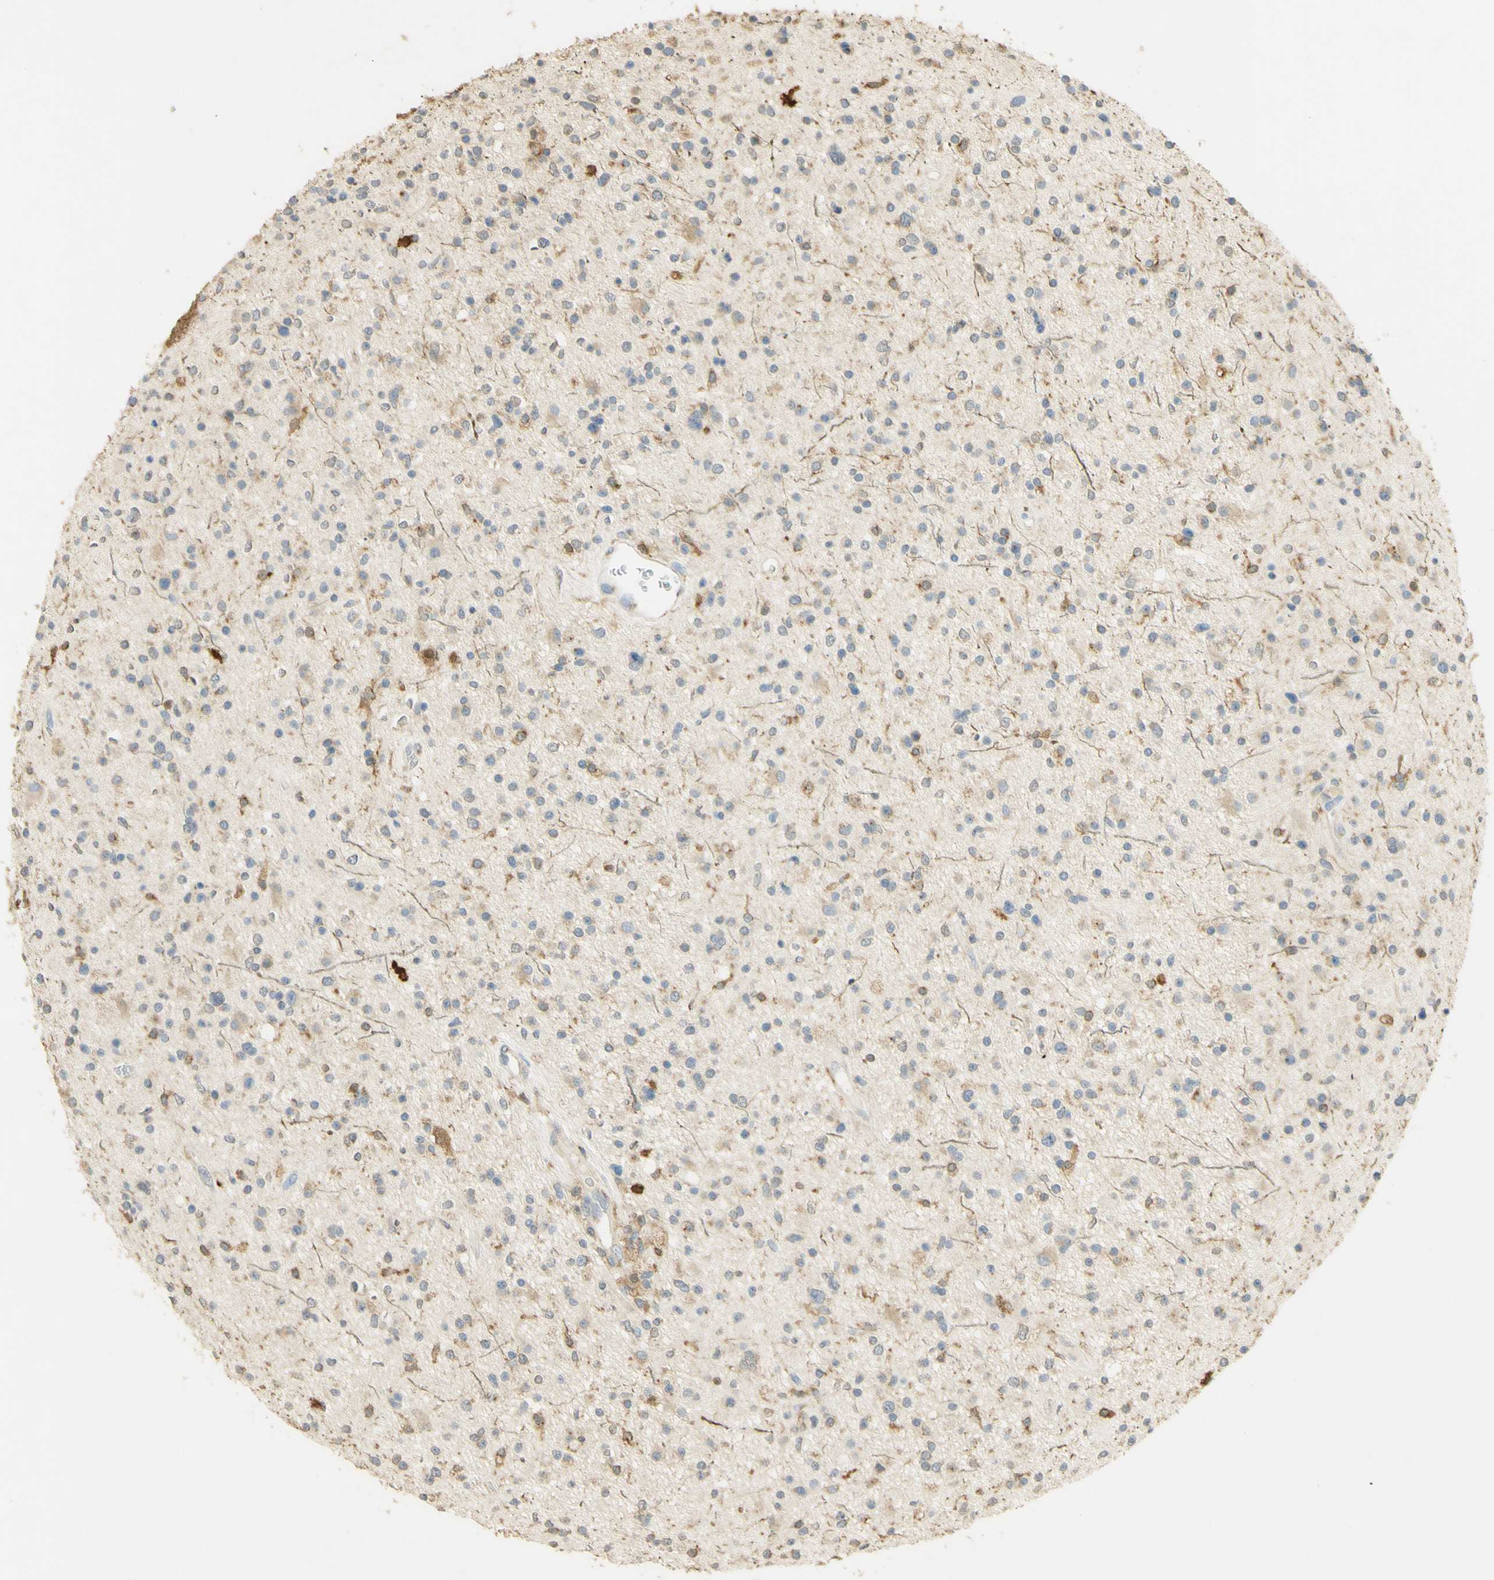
{"staining": {"intensity": "weak", "quantity": "25%-75%", "location": "cytoplasmic/membranous"}, "tissue": "glioma", "cell_type": "Tumor cells", "image_type": "cancer", "snomed": [{"axis": "morphology", "description": "Glioma, malignant, High grade"}, {"axis": "topography", "description": "Brain"}], "caption": "A brown stain shows weak cytoplasmic/membranous expression of a protein in human glioma tumor cells.", "gene": "PAK1", "patient": {"sex": "male", "age": 33}}